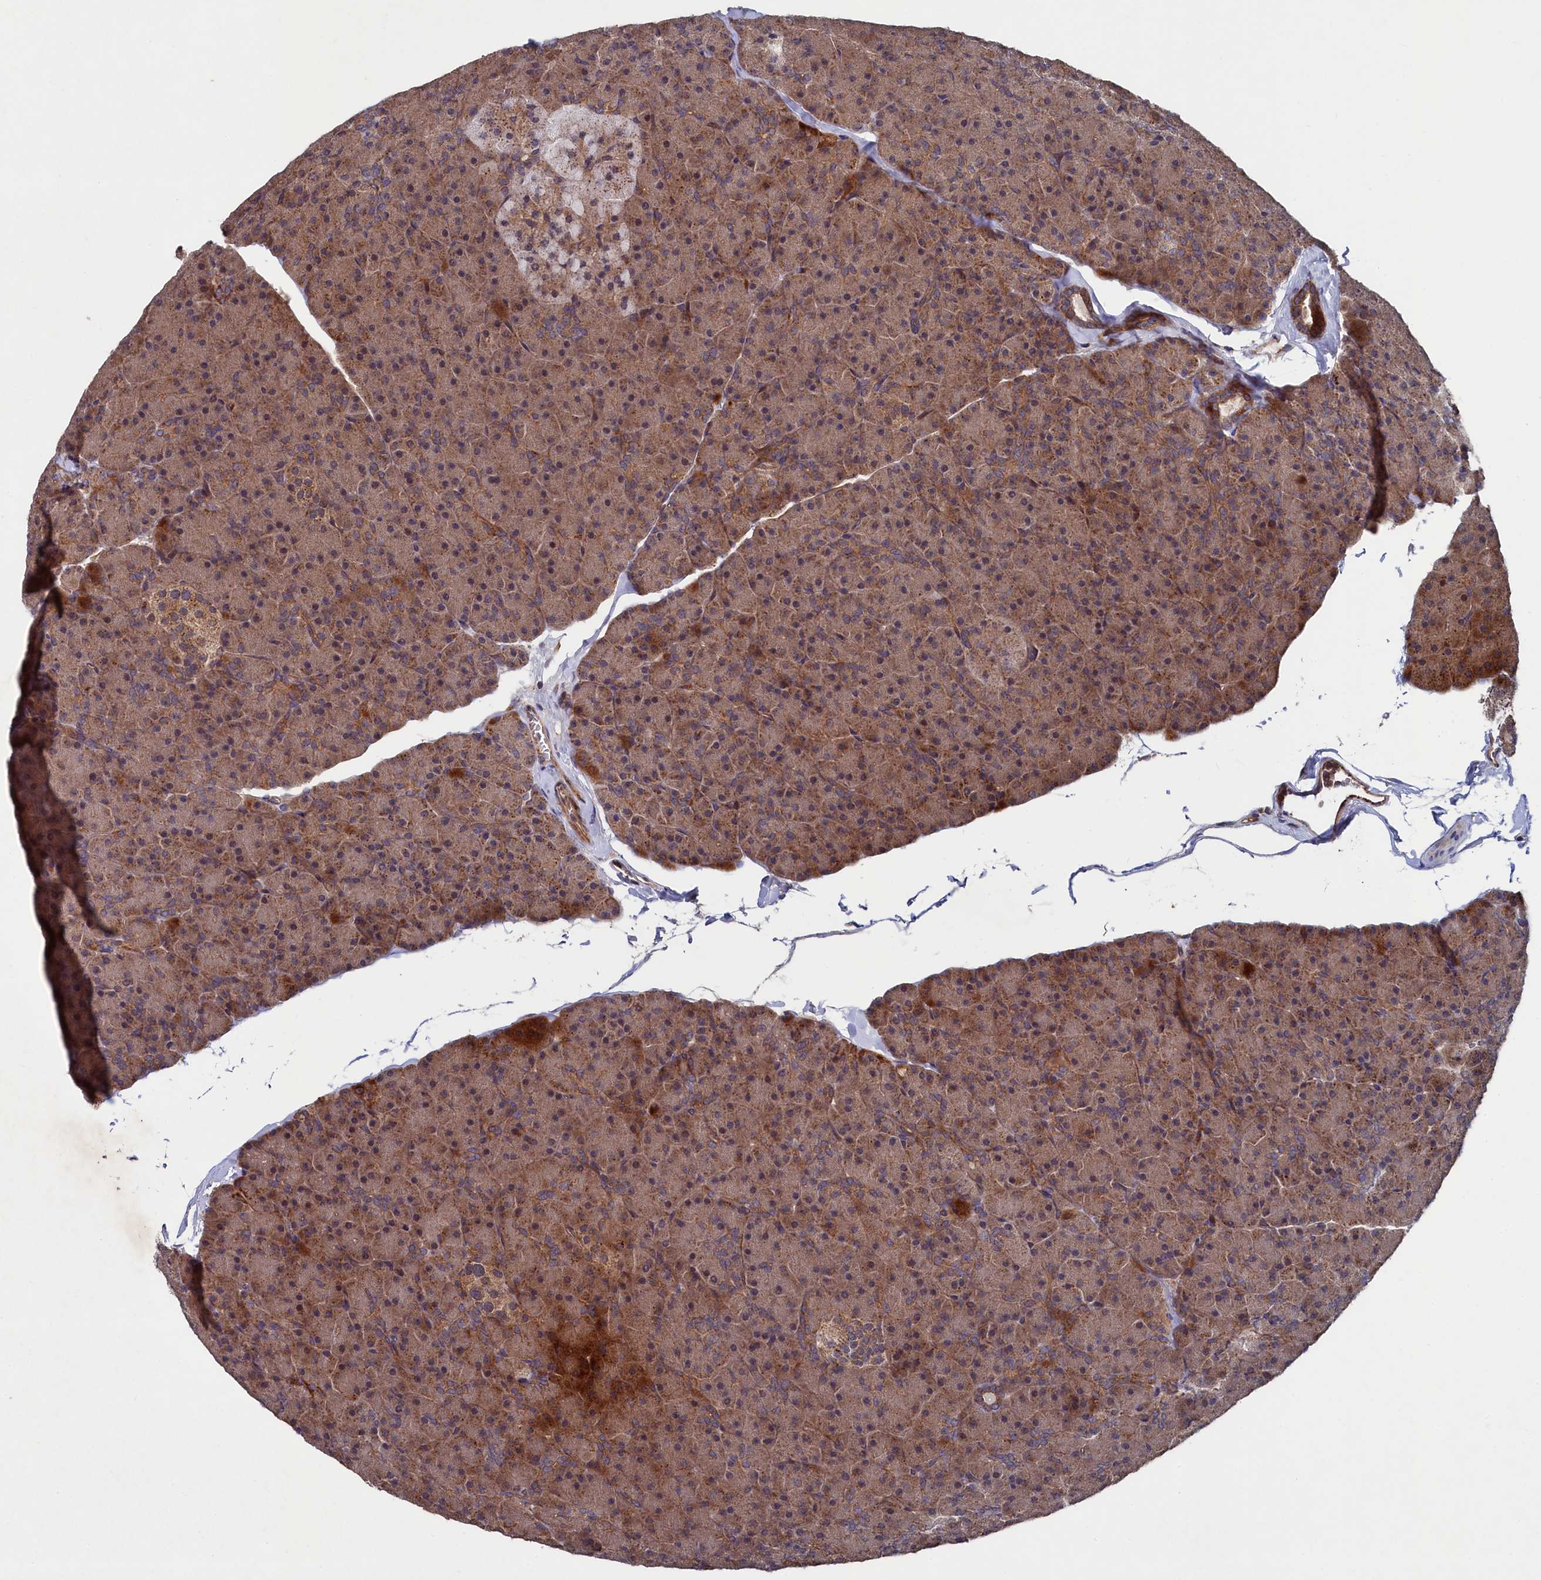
{"staining": {"intensity": "moderate", "quantity": ">75%", "location": "cytoplasmic/membranous"}, "tissue": "pancreas", "cell_type": "Exocrine glandular cells", "image_type": "normal", "snomed": [{"axis": "morphology", "description": "Normal tissue, NOS"}, {"axis": "topography", "description": "Pancreas"}], "caption": "An image showing moderate cytoplasmic/membranous staining in about >75% of exocrine glandular cells in normal pancreas, as visualized by brown immunohistochemical staining.", "gene": "SUPV3L1", "patient": {"sex": "male", "age": 36}}